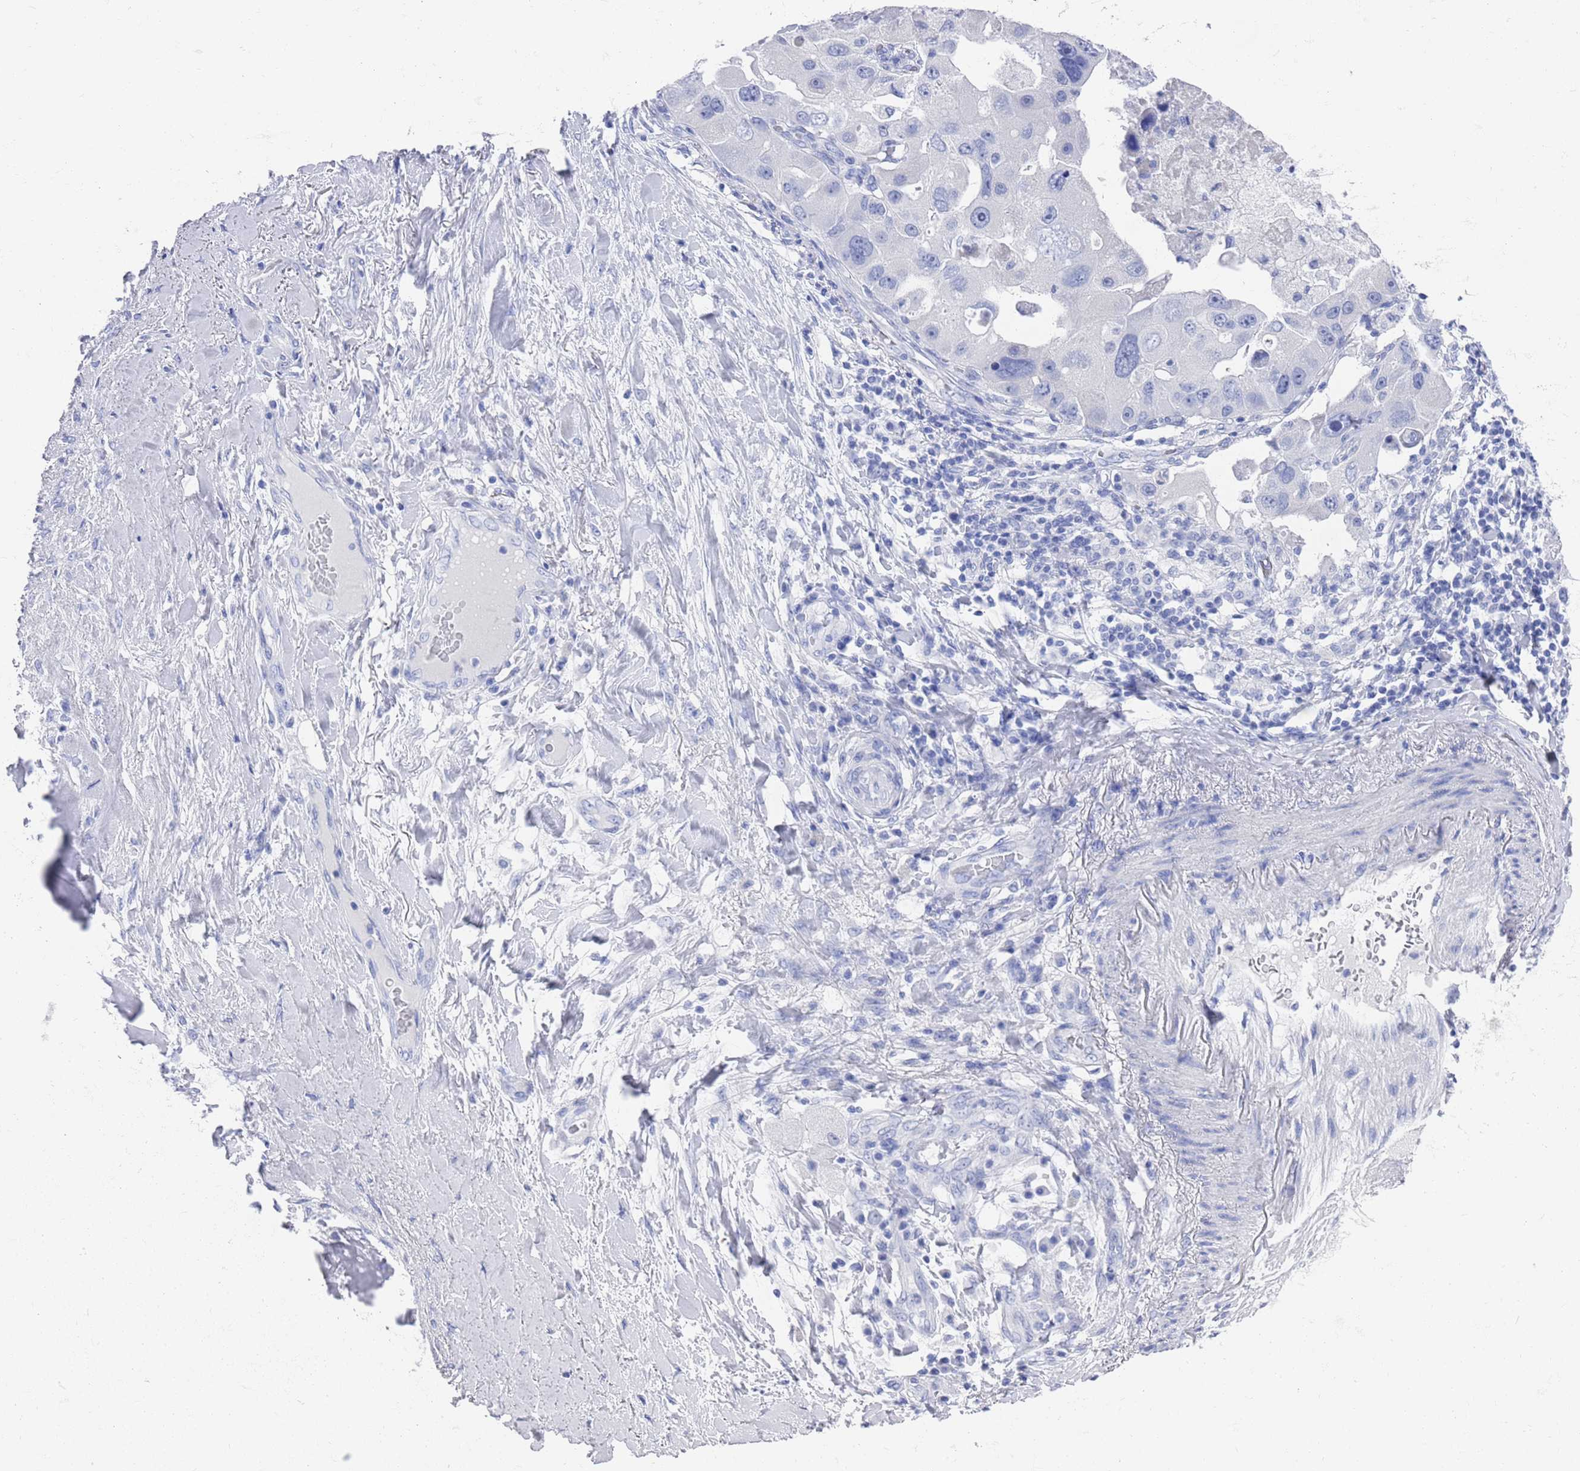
{"staining": {"intensity": "negative", "quantity": "none", "location": "none"}, "tissue": "lung cancer", "cell_type": "Tumor cells", "image_type": "cancer", "snomed": [{"axis": "morphology", "description": "Adenocarcinoma, NOS"}, {"axis": "topography", "description": "Lung"}], "caption": "Immunohistochemical staining of adenocarcinoma (lung) shows no significant positivity in tumor cells.", "gene": "MTMR2", "patient": {"sex": "female", "age": 54}}